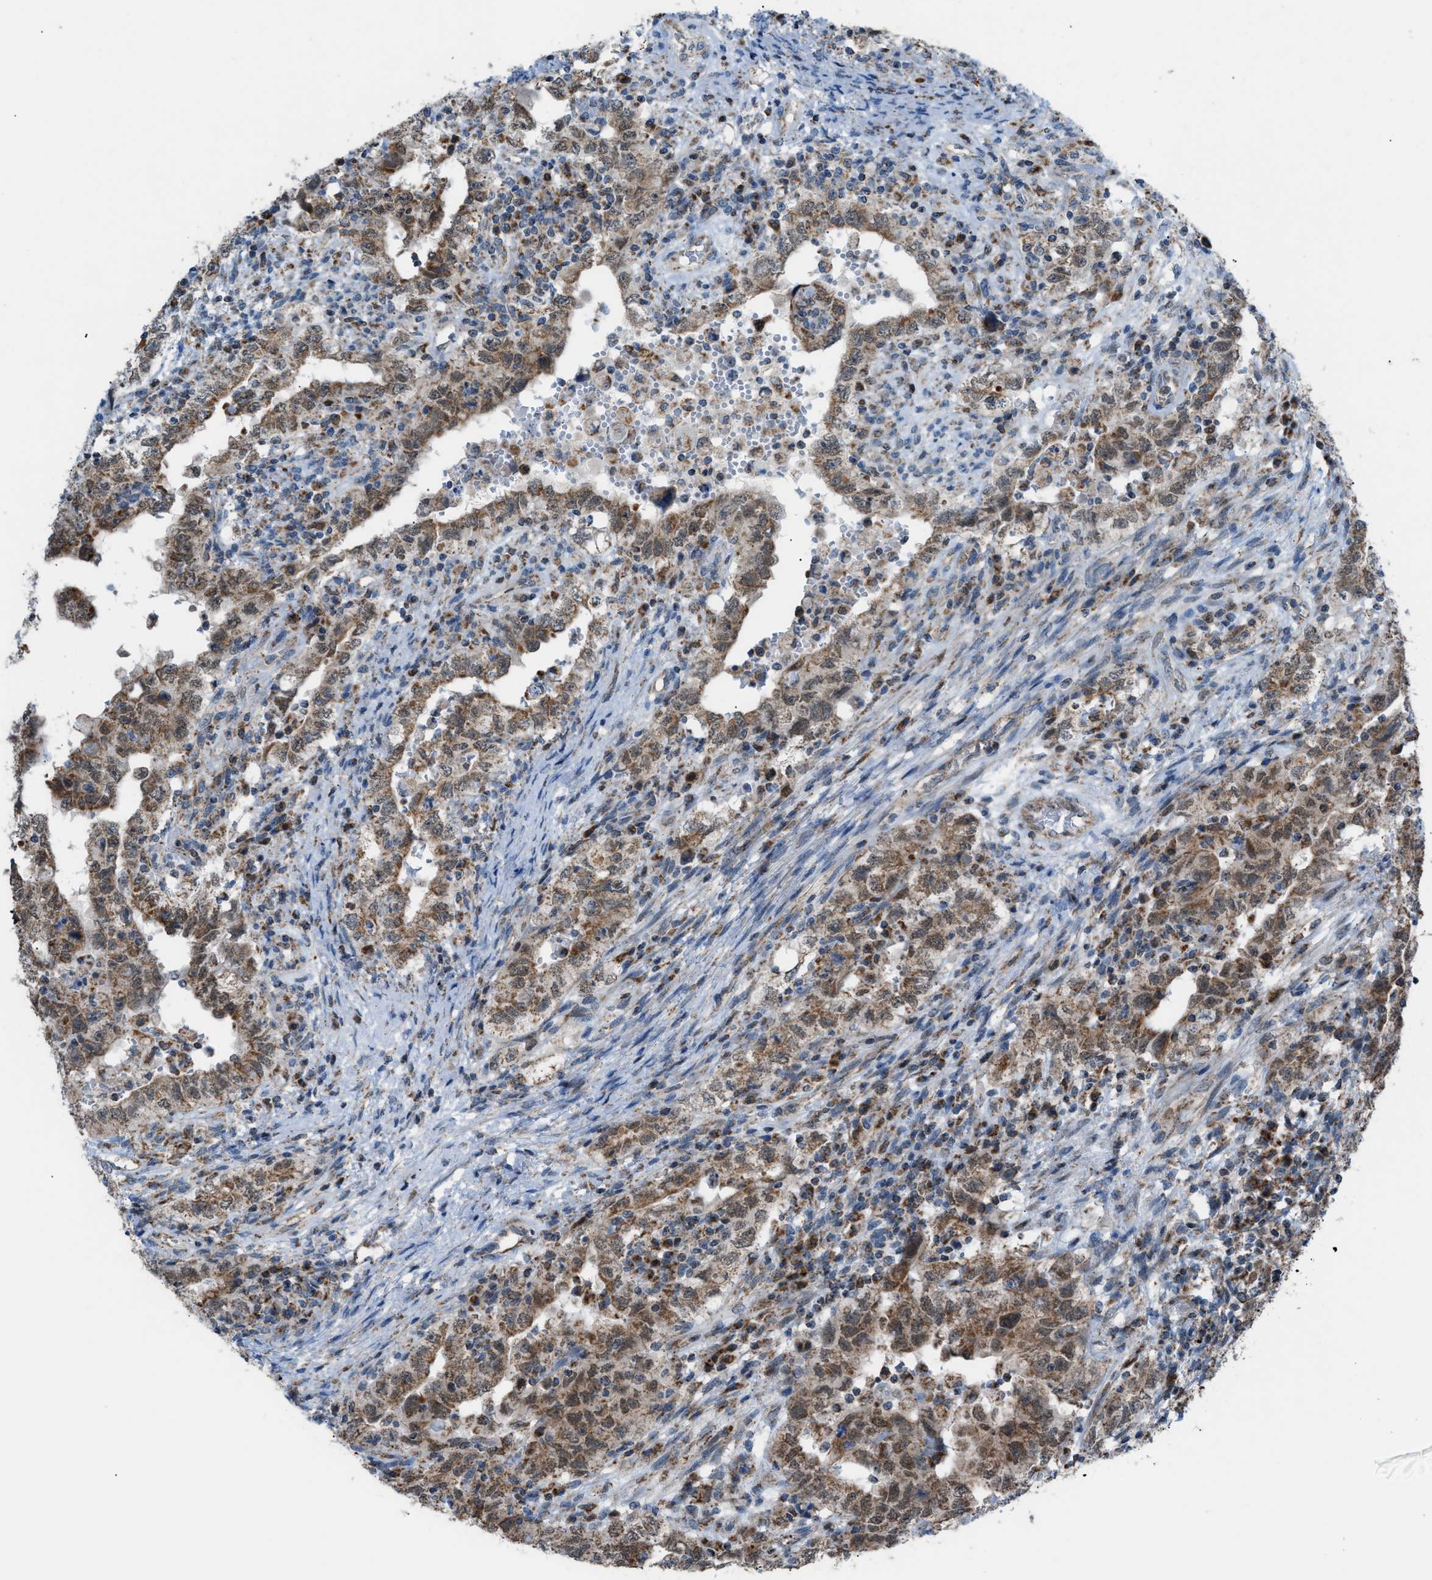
{"staining": {"intensity": "moderate", "quantity": ">75%", "location": "cytoplasmic/membranous,nuclear"}, "tissue": "testis cancer", "cell_type": "Tumor cells", "image_type": "cancer", "snomed": [{"axis": "morphology", "description": "Carcinoma, Embryonal, NOS"}, {"axis": "topography", "description": "Testis"}], "caption": "About >75% of tumor cells in human testis cancer display moderate cytoplasmic/membranous and nuclear protein positivity as visualized by brown immunohistochemical staining.", "gene": "SRM", "patient": {"sex": "male", "age": 26}}